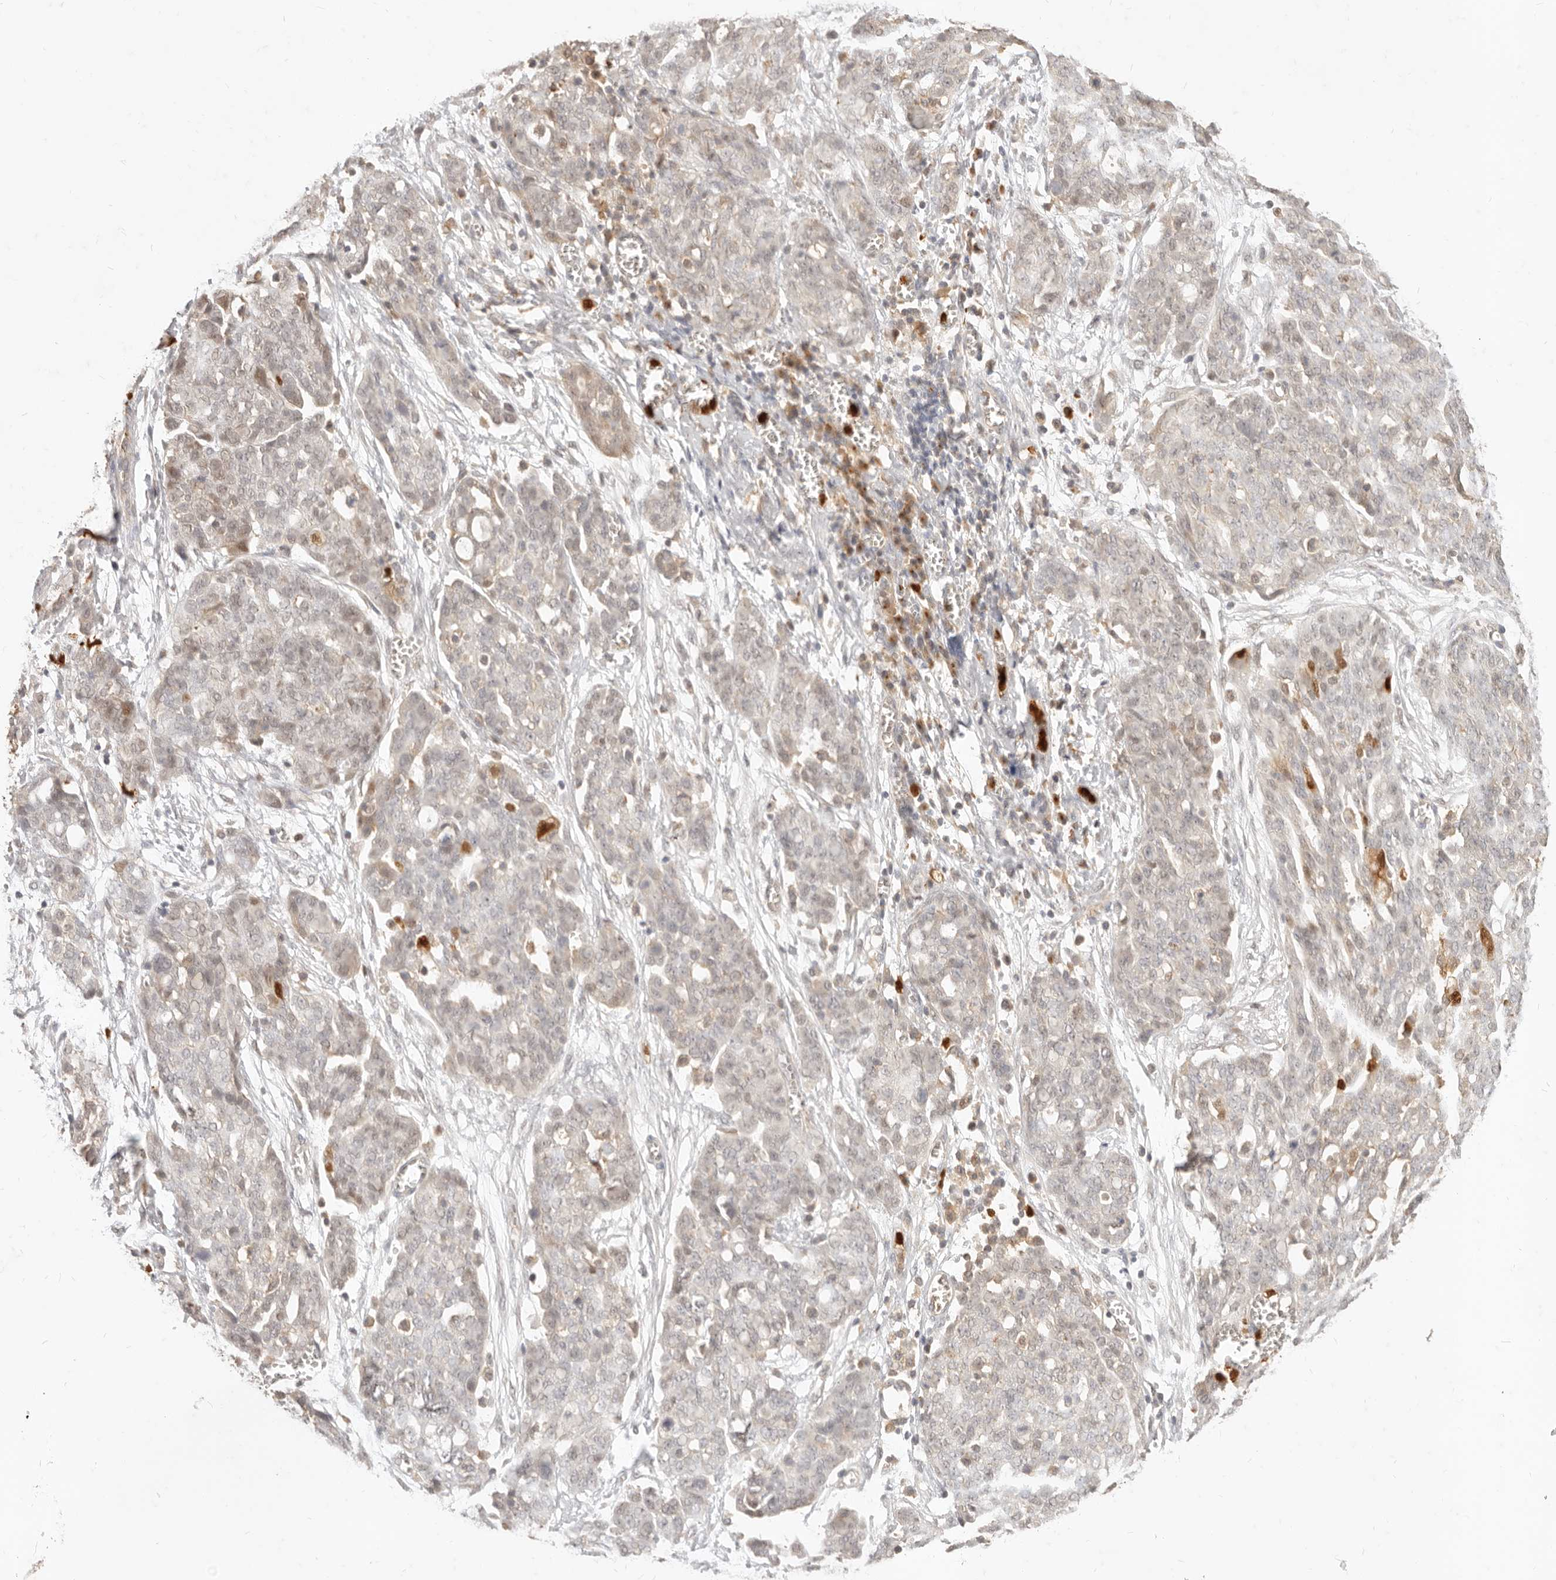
{"staining": {"intensity": "weak", "quantity": "<25%", "location": "cytoplasmic/membranous"}, "tissue": "ovarian cancer", "cell_type": "Tumor cells", "image_type": "cancer", "snomed": [{"axis": "morphology", "description": "Cystadenocarcinoma, serous, NOS"}, {"axis": "topography", "description": "Soft tissue"}, {"axis": "topography", "description": "Ovary"}], "caption": "There is no significant positivity in tumor cells of ovarian serous cystadenocarcinoma.", "gene": "TMTC2", "patient": {"sex": "female", "age": 57}}